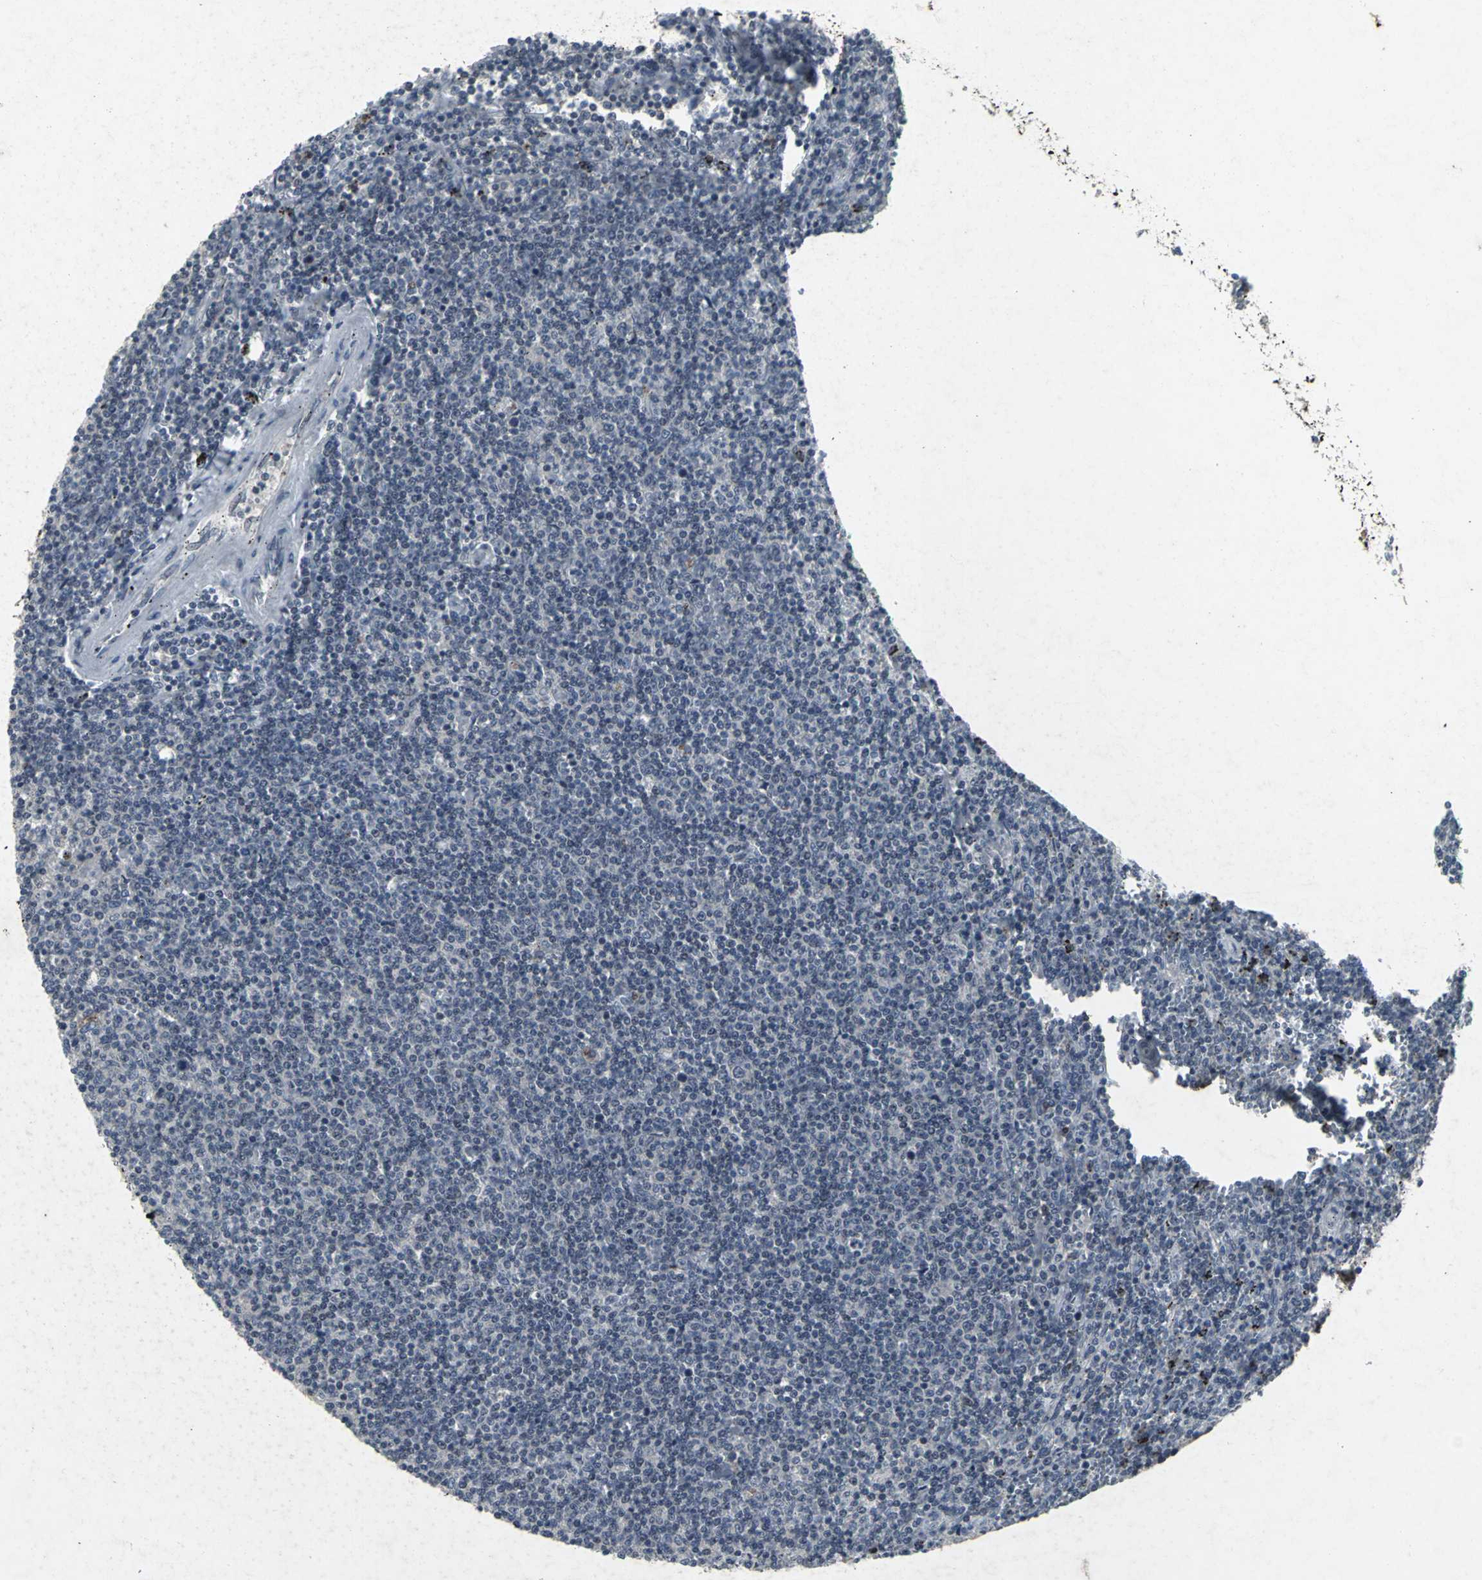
{"staining": {"intensity": "negative", "quantity": "none", "location": "none"}, "tissue": "lymphoma", "cell_type": "Tumor cells", "image_type": "cancer", "snomed": [{"axis": "morphology", "description": "Malignant lymphoma, non-Hodgkin's type, Low grade"}, {"axis": "topography", "description": "Spleen"}], "caption": "IHC photomicrograph of neoplastic tissue: human malignant lymphoma, non-Hodgkin's type (low-grade) stained with DAB demonstrates no significant protein positivity in tumor cells.", "gene": "BMP4", "patient": {"sex": "female", "age": 50}}